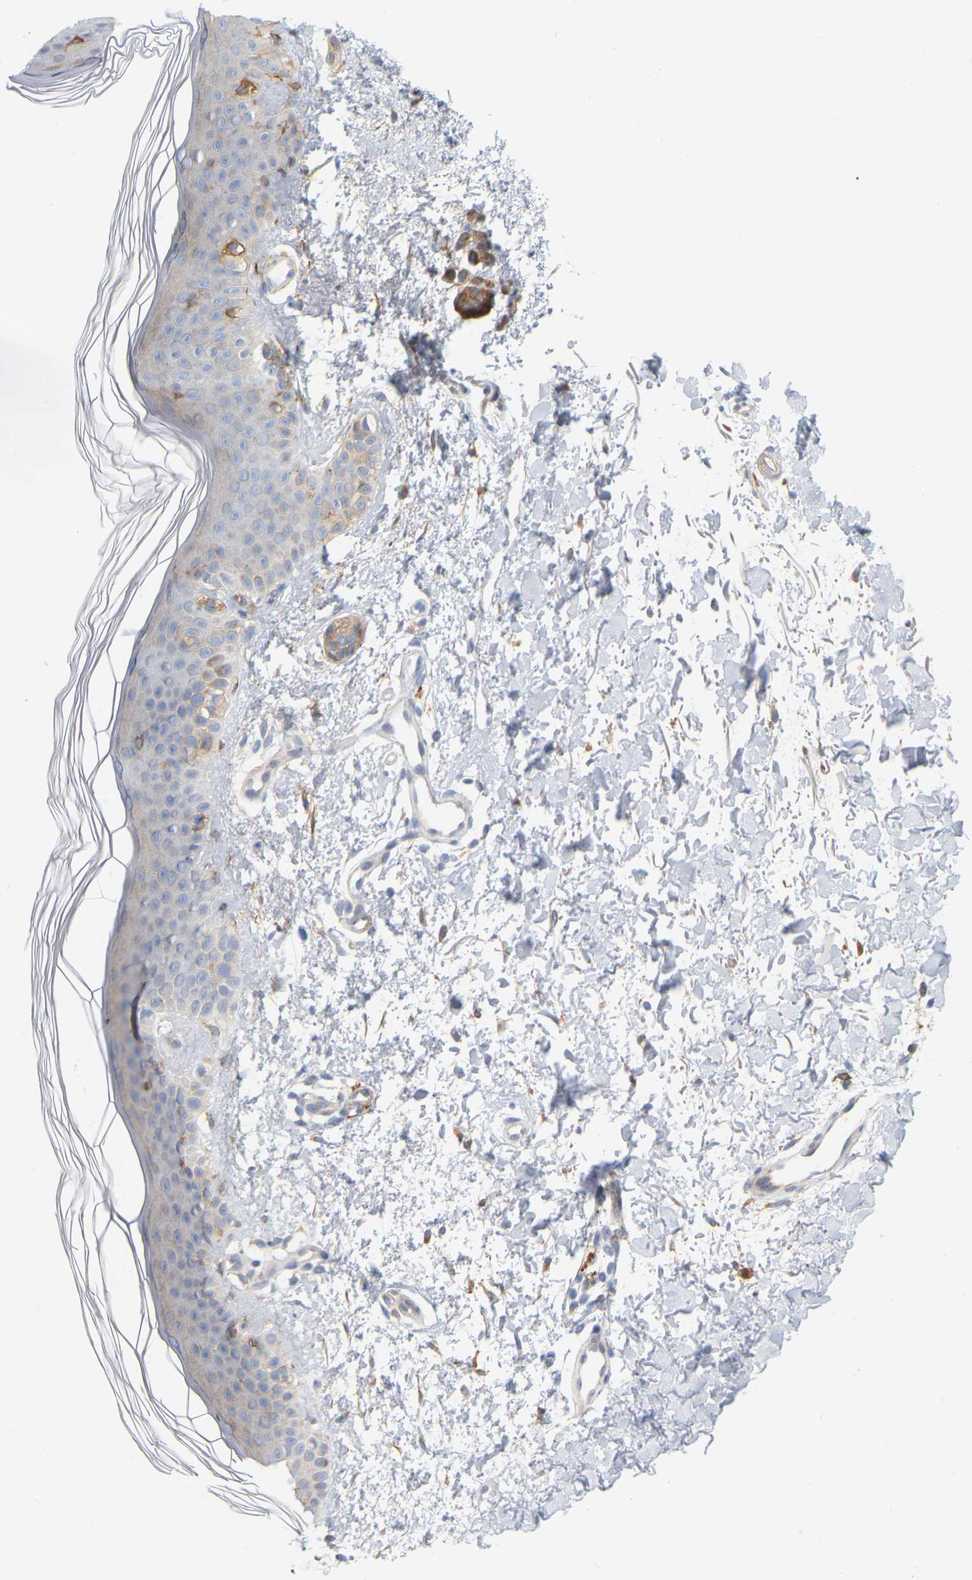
{"staining": {"intensity": "moderate", "quantity": ">75%", "location": "cytoplasmic/membranous"}, "tissue": "skin", "cell_type": "Fibroblasts", "image_type": "normal", "snomed": [{"axis": "morphology", "description": "Normal tissue, NOS"}, {"axis": "morphology", "description": "Malignant melanoma, NOS"}, {"axis": "topography", "description": "Skin"}], "caption": "Immunohistochemistry (DAB) staining of benign skin shows moderate cytoplasmic/membranous protein expression in approximately >75% of fibroblasts. (Stains: DAB (3,3'-diaminobenzidine) in brown, nuclei in blue, Microscopy: brightfield microscopy at high magnification).", "gene": "RAPH1", "patient": {"sex": "male", "age": 83}}